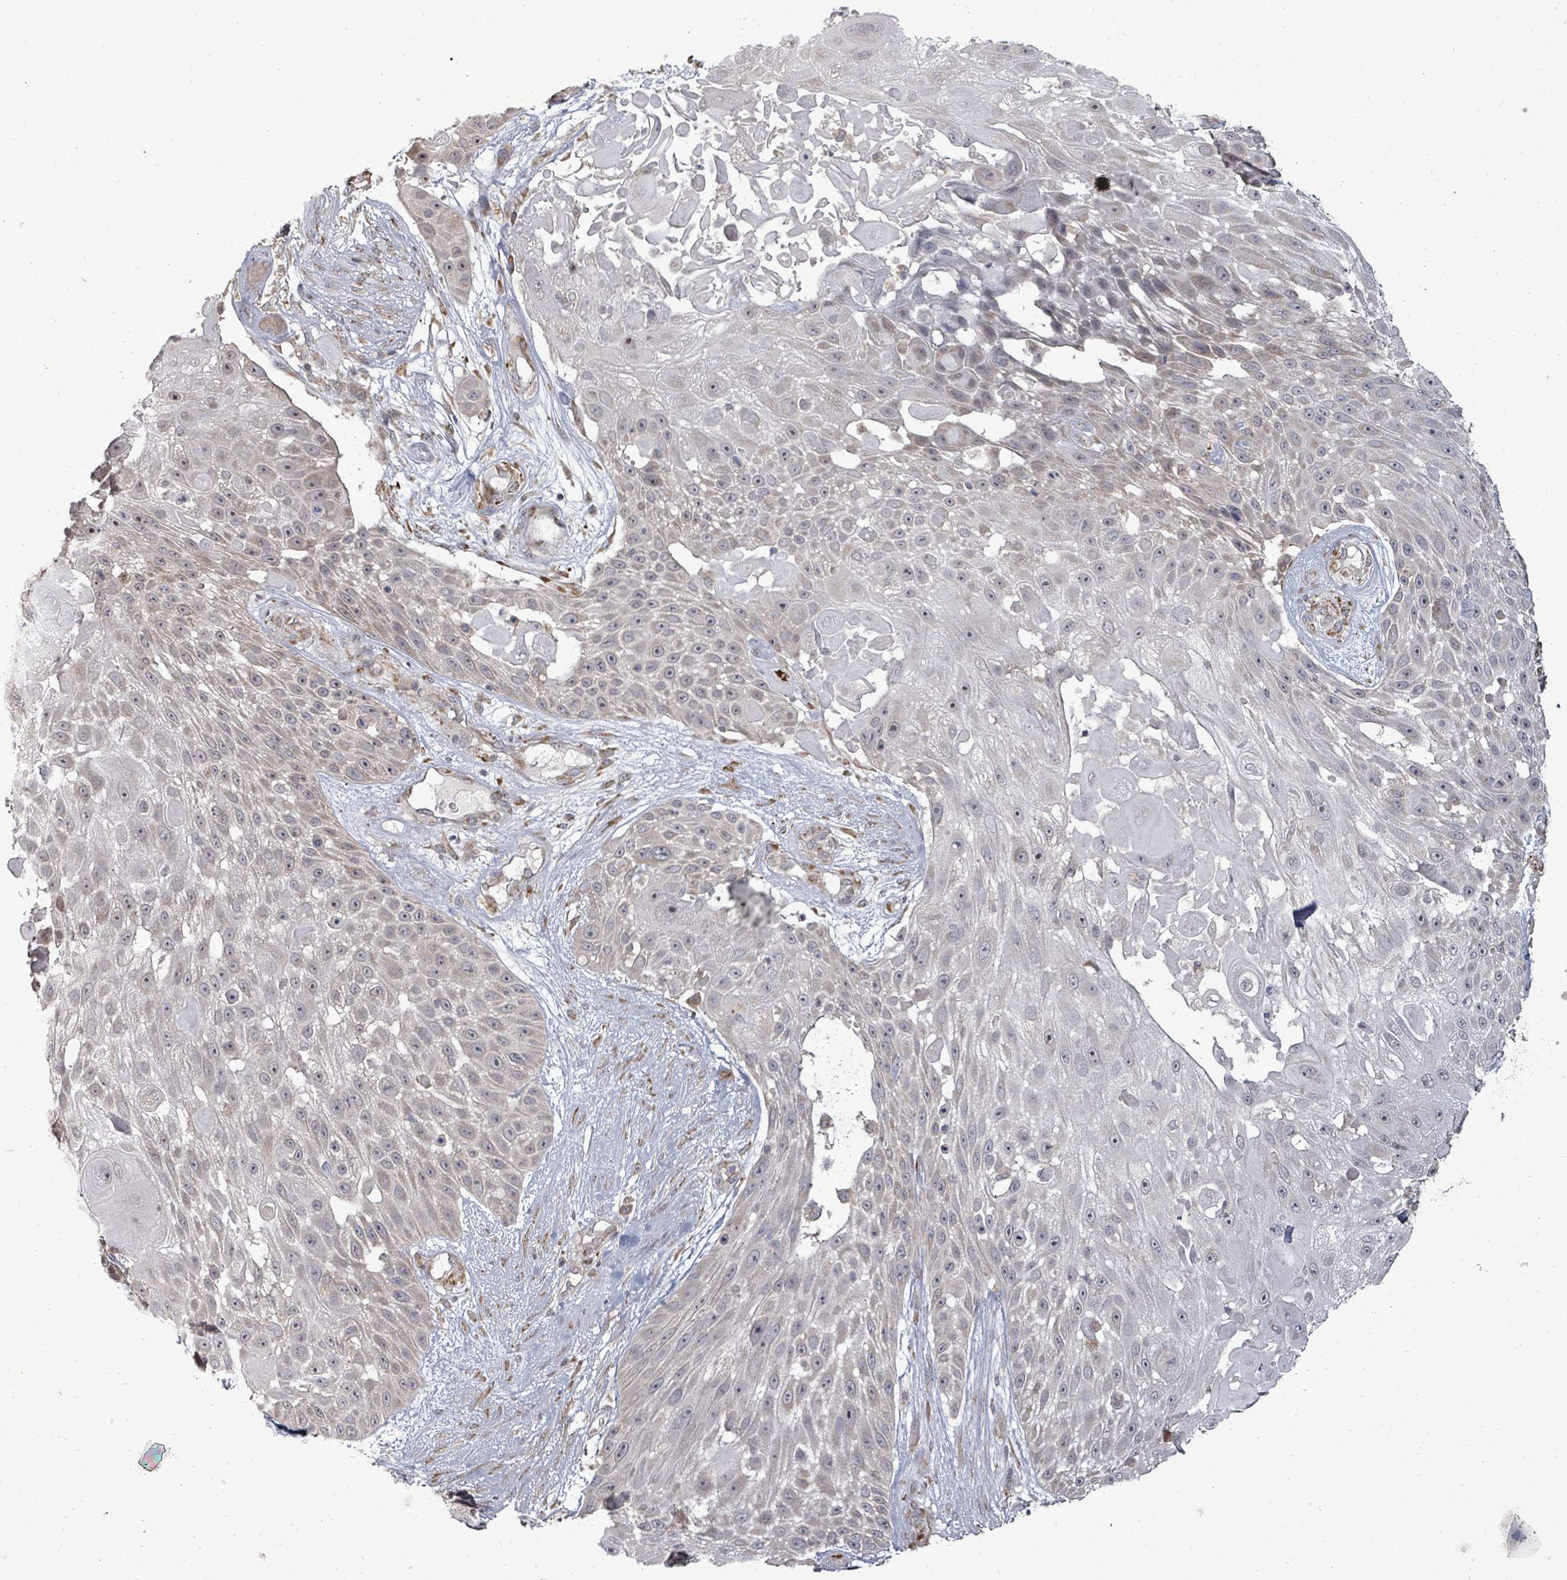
{"staining": {"intensity": "negative", "quantity": "none", "location": "none"}, "tissue": "skin cancer", "cell_type": "Tumor cells", "image_type": "cancer", "snomed": [{"axis": "morphology", "description": "Squamous cell carcinoma, NOS"}, {"axis": "topography", "description": "Skin"}], "caption": "Immunohistochemical staining of squamous cell carcinoma (skin) reveals no significant expression in tumor cells.", "gene": "POMGNT2", "patient": {"sex": "female", "age": 86}}